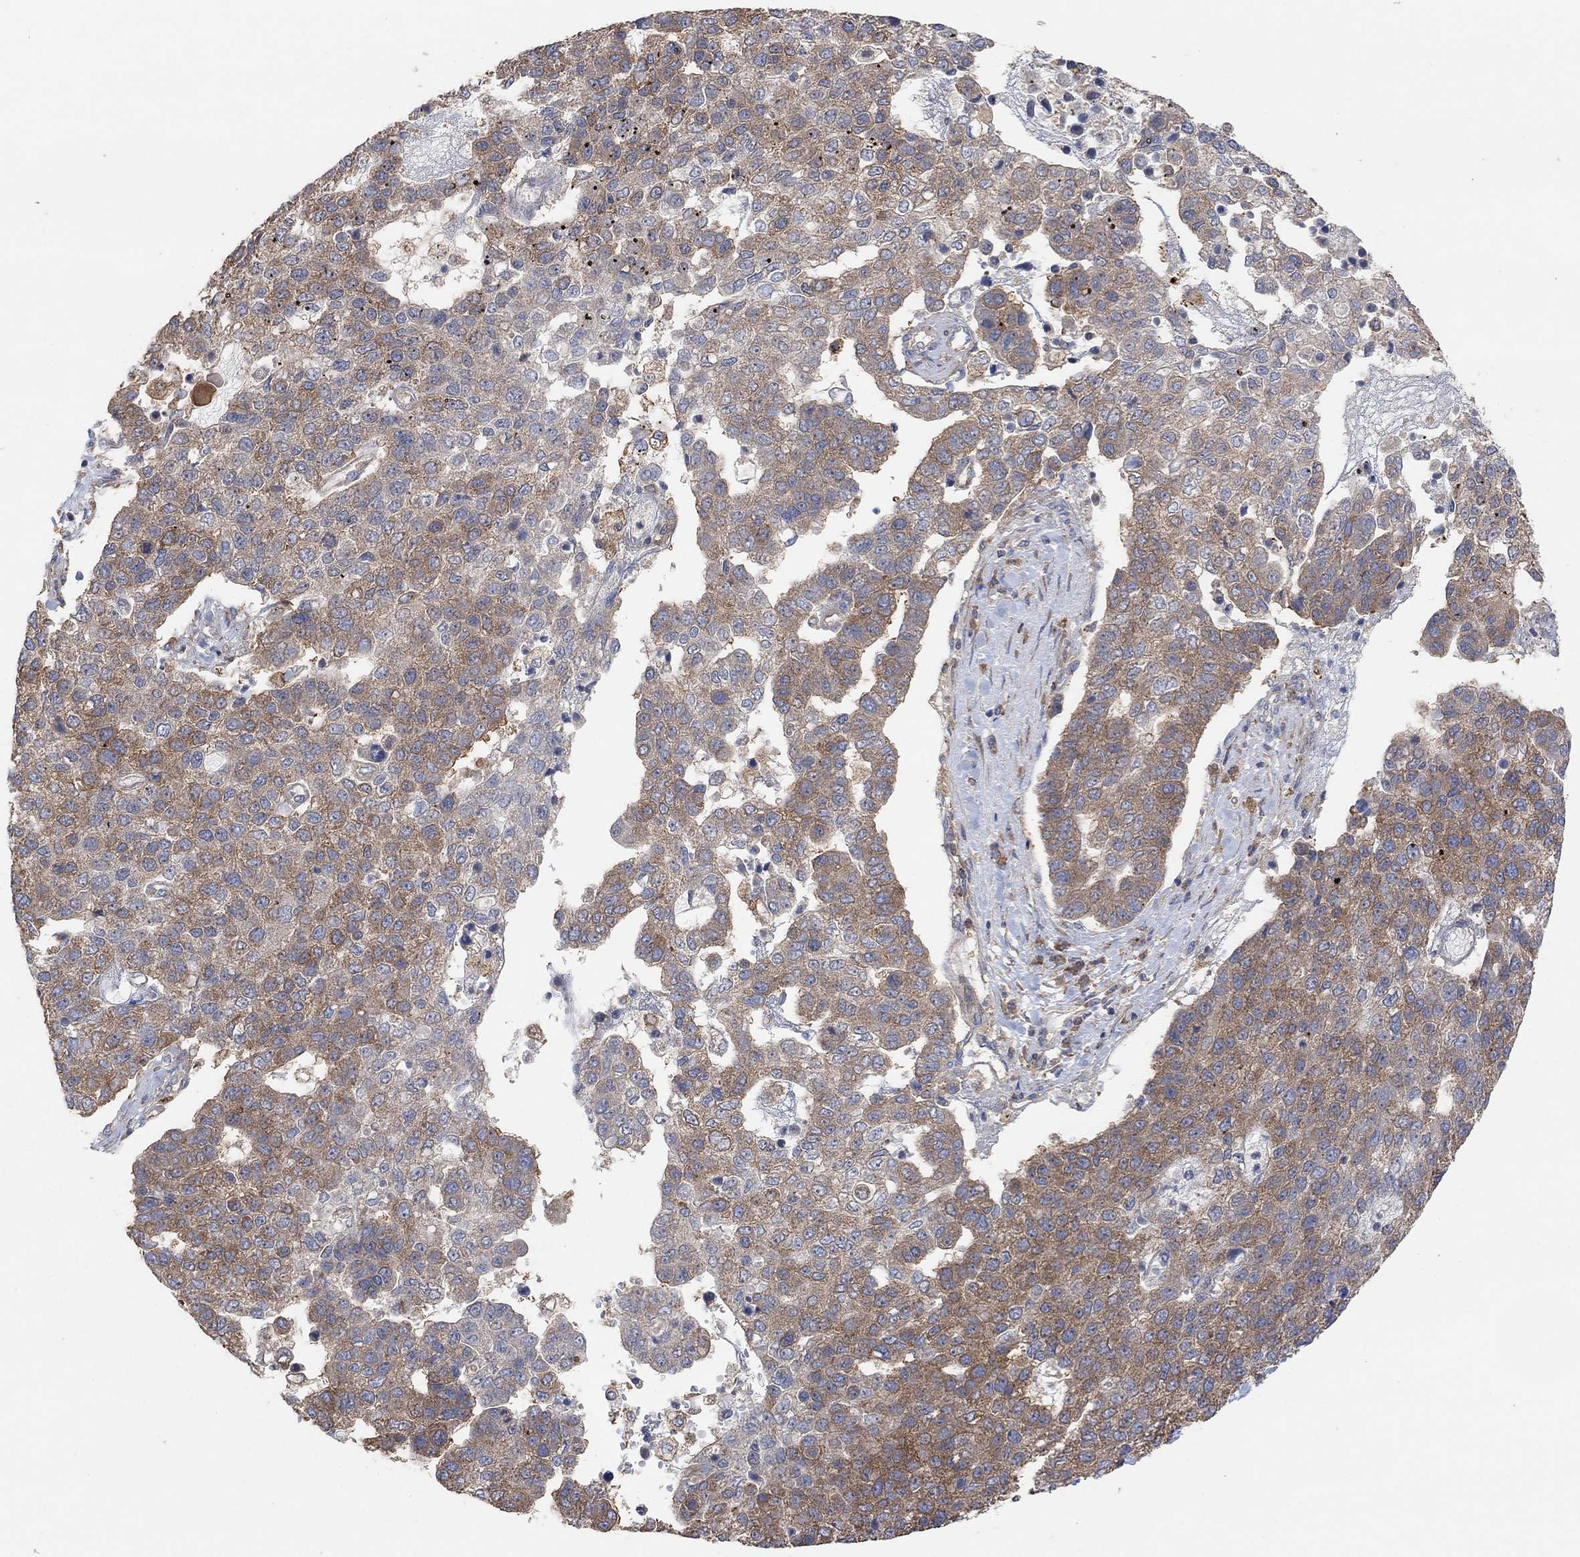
{"staining": {"intensity": "moderate", "quantity": "25%-75%", "location": "cytoplasmic/membranous"}, "tissue": "pancreatic cancer", "cell_type": "Tumor cells", "image_type": "cancer", "snomed": [{"axis": "morphology", "description": "Adenocarcinoma, NOS"}, {"axis": "topography", "description": "Pancreas"}], "caption": "Moderate cytoplasmic/membranous positivity for a protein is appreciated in approximately 25%-75% of tumor cells of adenocarcinoma (pancreatic) using IHC.", "gene": "BLOC1S3", "patient": {"sex": "female", "age": 61}}